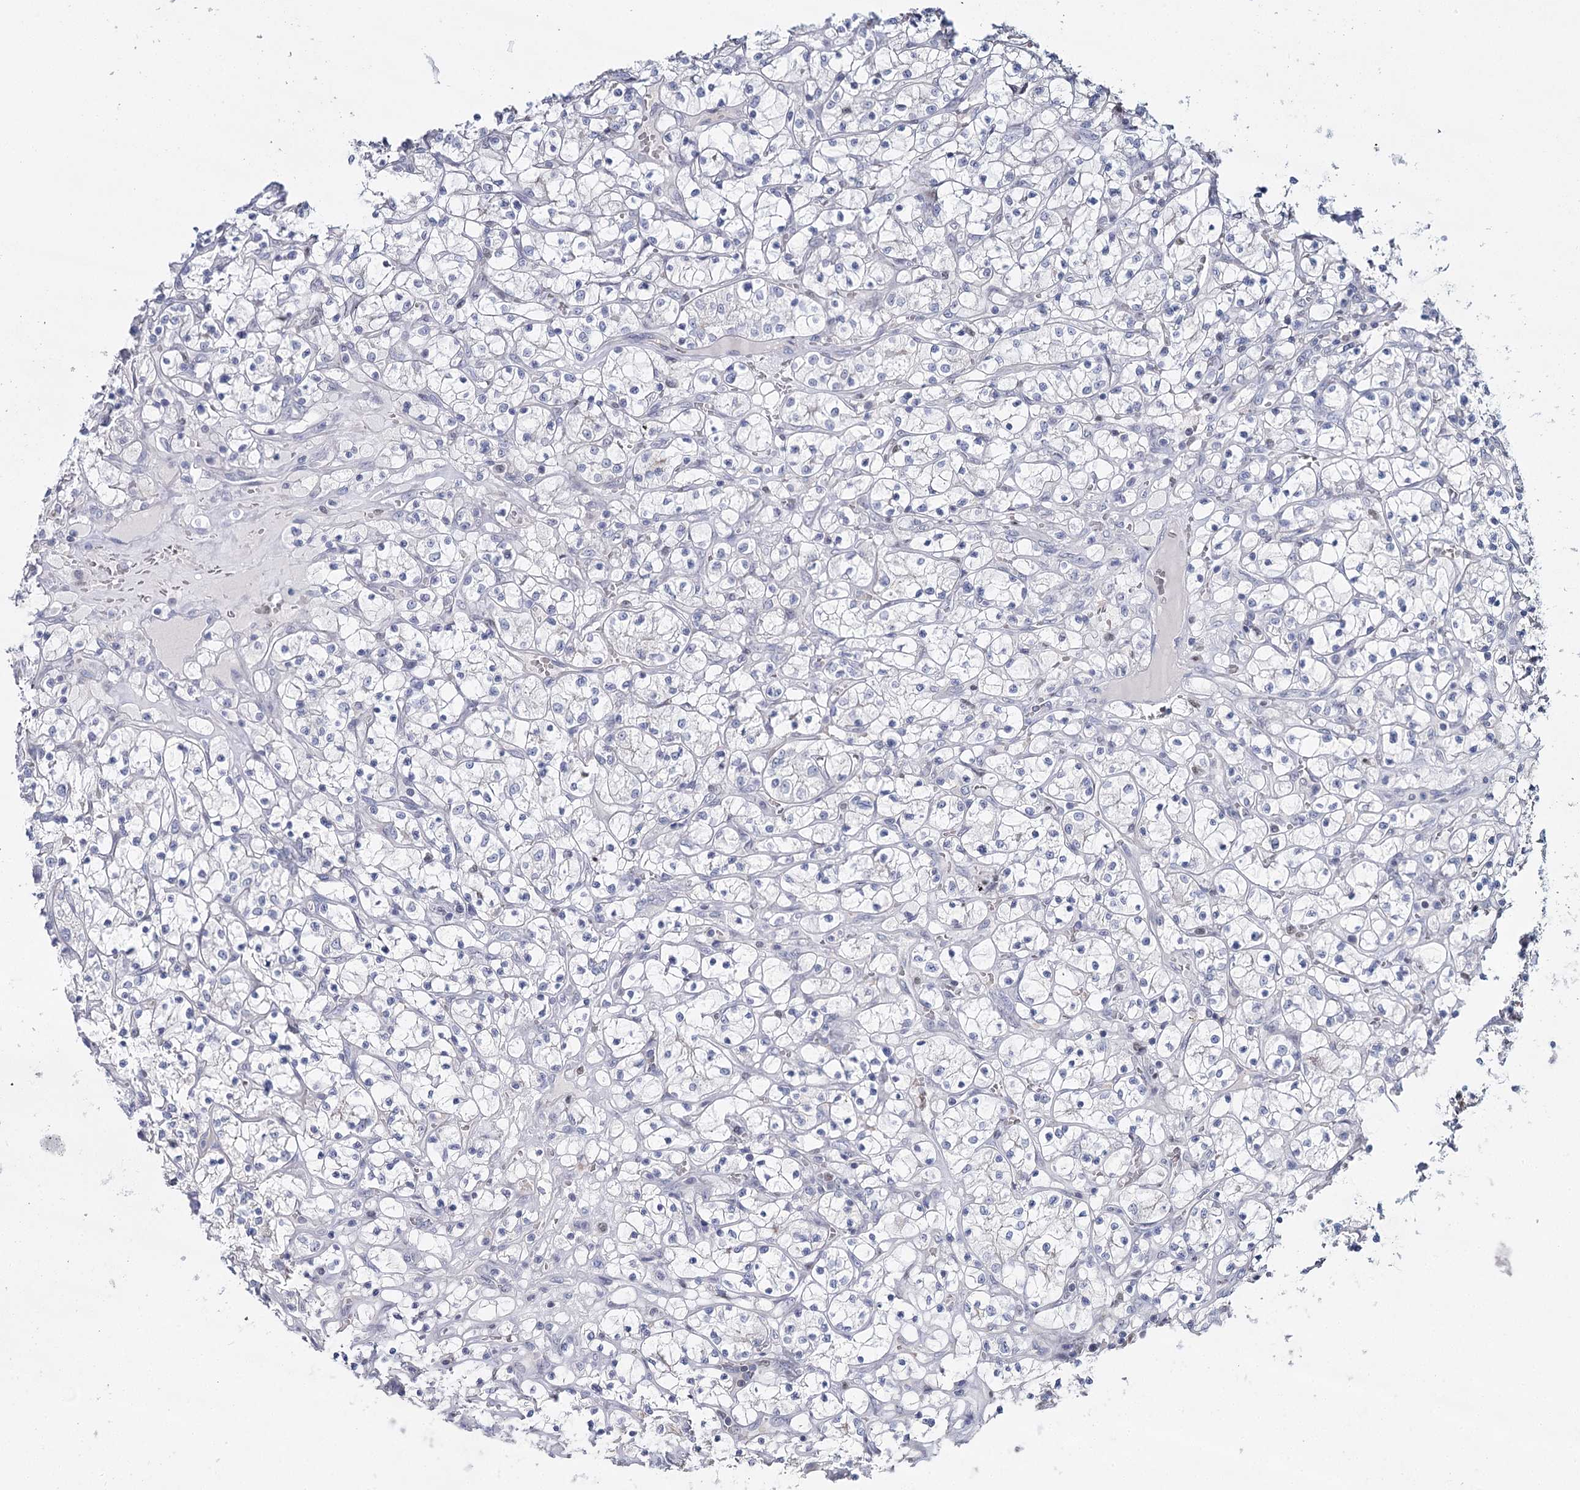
{"staining": {"intensity": "negative", "quantity": "none", "location": "none"}, "tissue": "renal cancer", "cell_type": "Tumor cells", "image_type": "cancer", "snomed": [{"axis": "morphology", "description": "Adenocarcinoma, NOS"}, {"axis": "topography", "description": "Kidney"}], "caption": "This is an immunohistochemistry (IHC) histopathology image of human renal cancer (adenocarcinoma). There is no staining in tumor cells.", "gene": "IGSF3", "patient": {"sex": "female", "age": 69}}